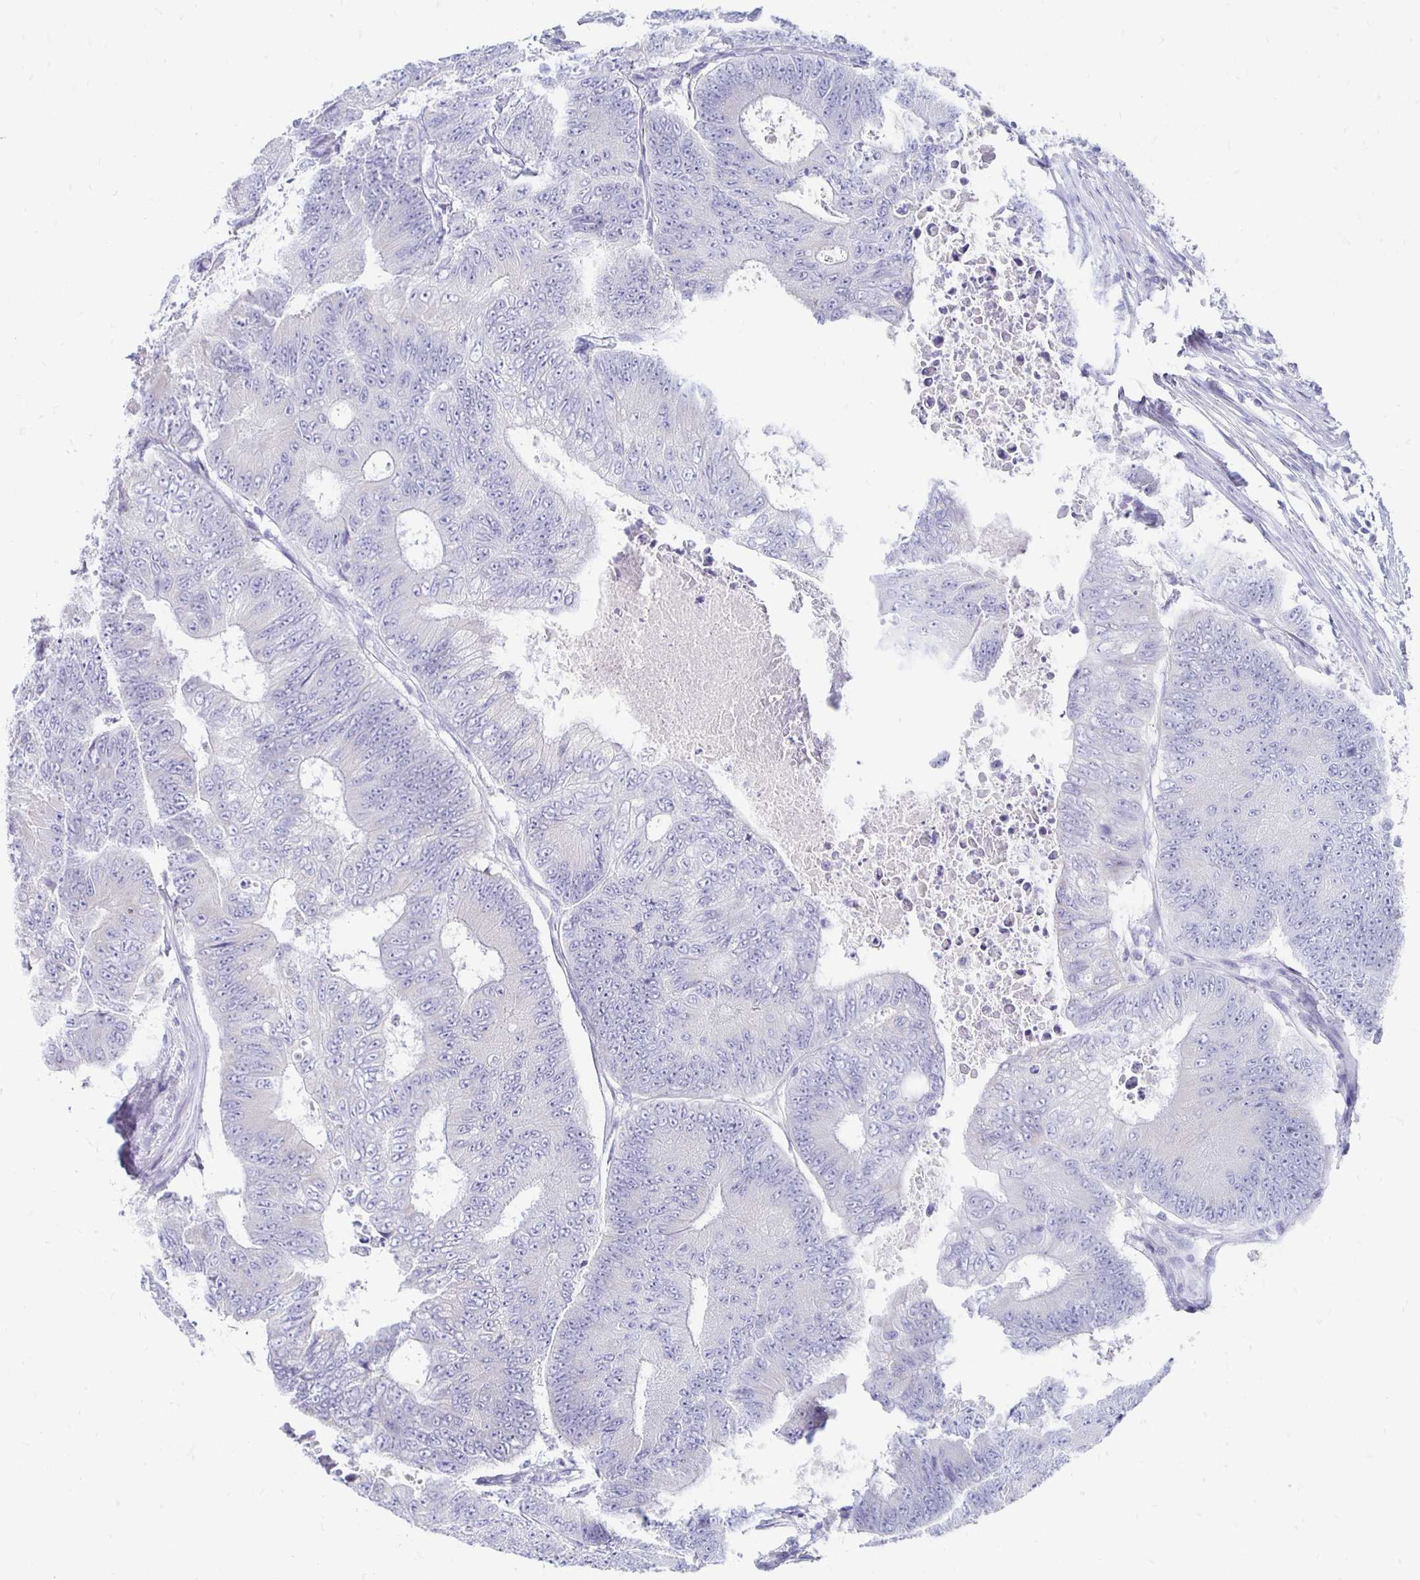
{"staining": {"intensity": "negative", "quantity": "none", "location": "none"}, "tissue": "colorectal cancer", "cell_type": "Tumor cells", "image_type": "cancer", "snomed": [{"axis": "morphology", "description": "Adenocarcinoma, NOS"}, {"axis": "topography", "description": "Colon"}], "caption": "The IHC photomicrograph has no significant positivity in tumor cells of colorectal adenocarcinoma tissue.", "gene": "PEG10", "patient": {"sex": "female", "age": 48}}